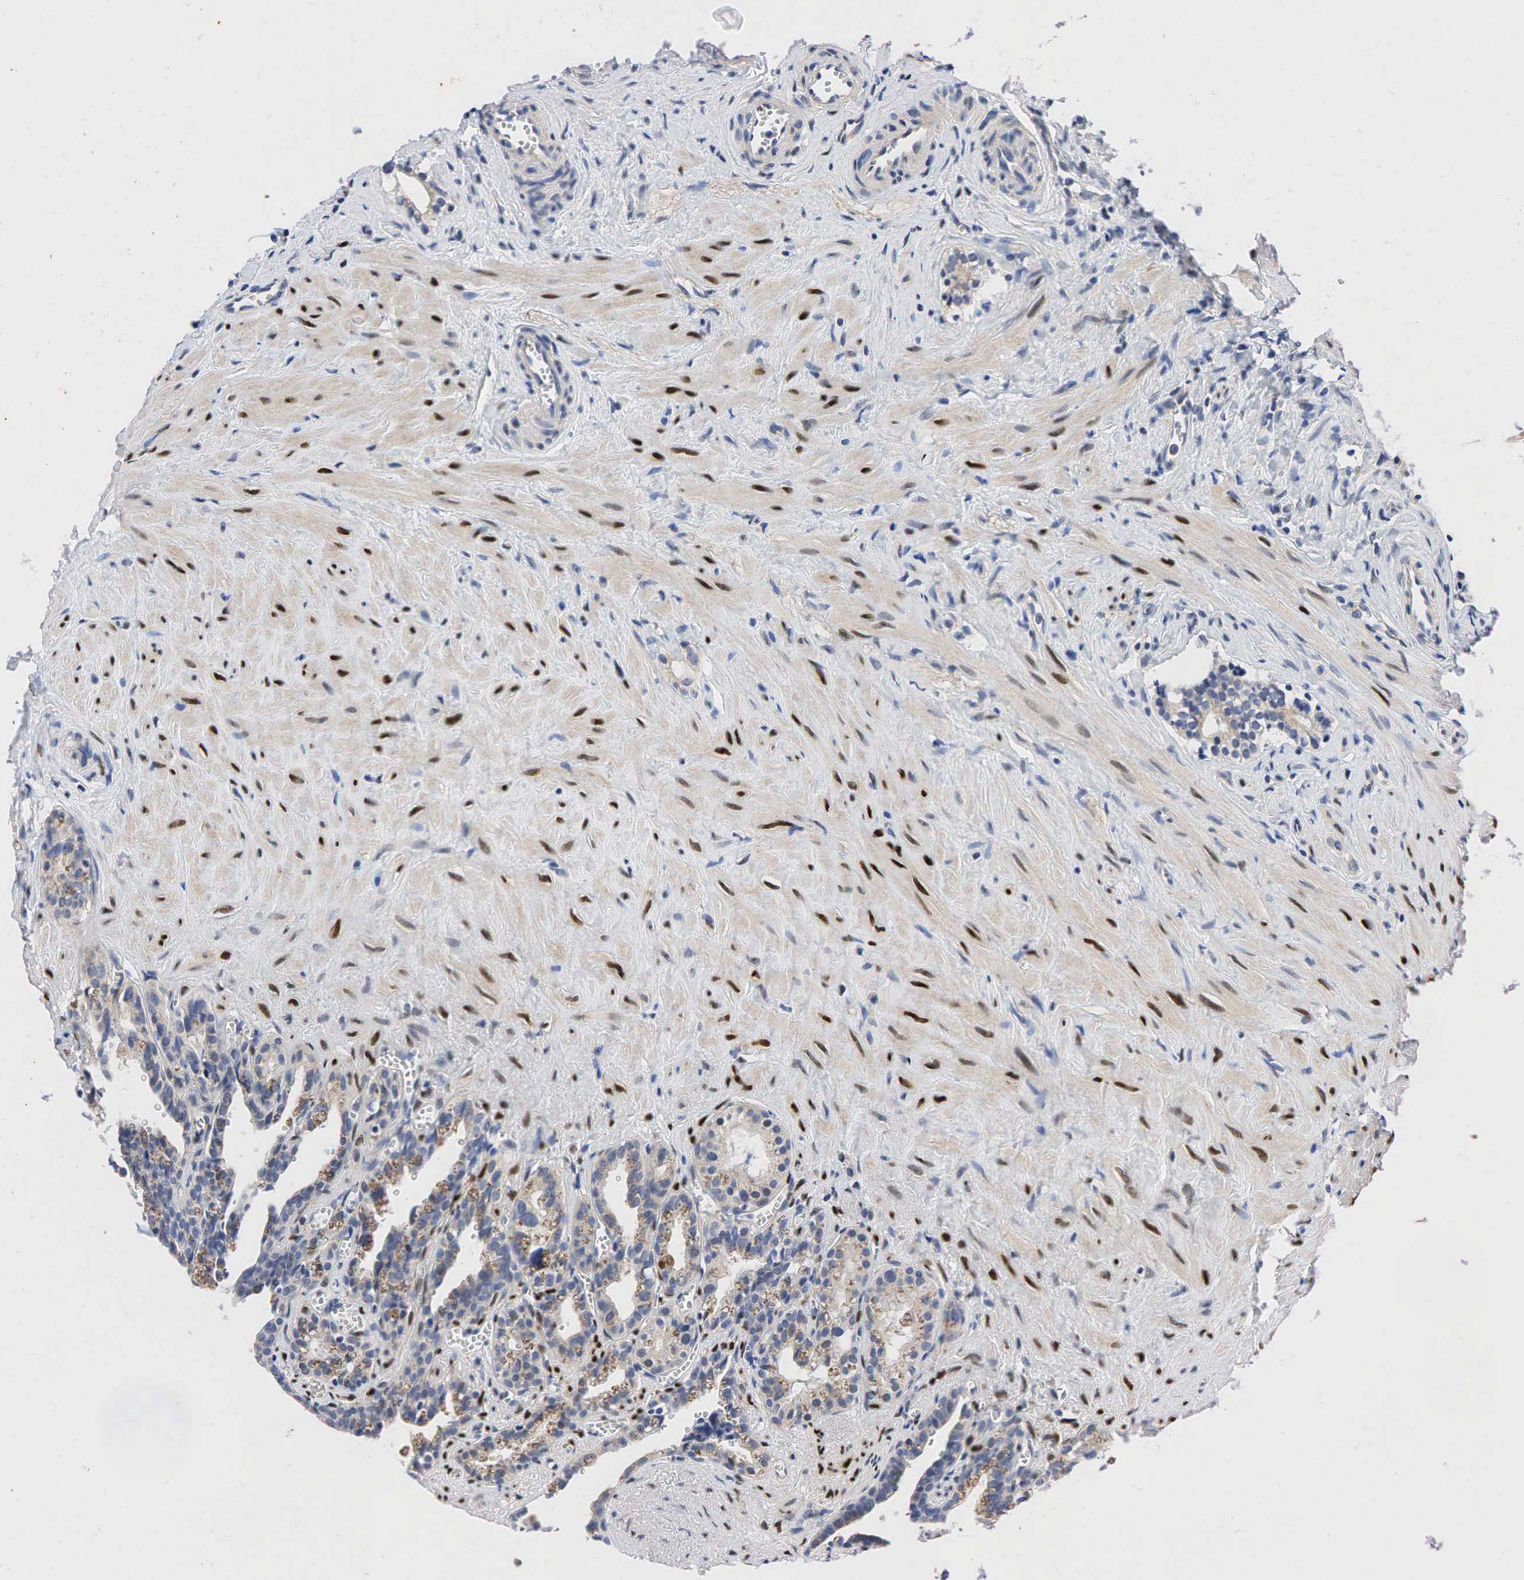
{"staining": {"intensity": "negative", "quantity": "none", "location": "none"}, "tissue": "seminal vesicle", "cell_type": "Glandular cells", "image_type": "normal", "snomed": [{"axis": "morphology", "description": "Normal tissue, NOS"}, {"axis": "topography", "description": "Seminal veicle"}], "caption": "Immunohistochemistry (IHC) photomicrograph of normal seminal vesicle: seminal vesicle stained with DAB reveals no significant protein expression in glandular cells.", "gene": "PGR", "patient": {"sex": "male", "age": 60}}